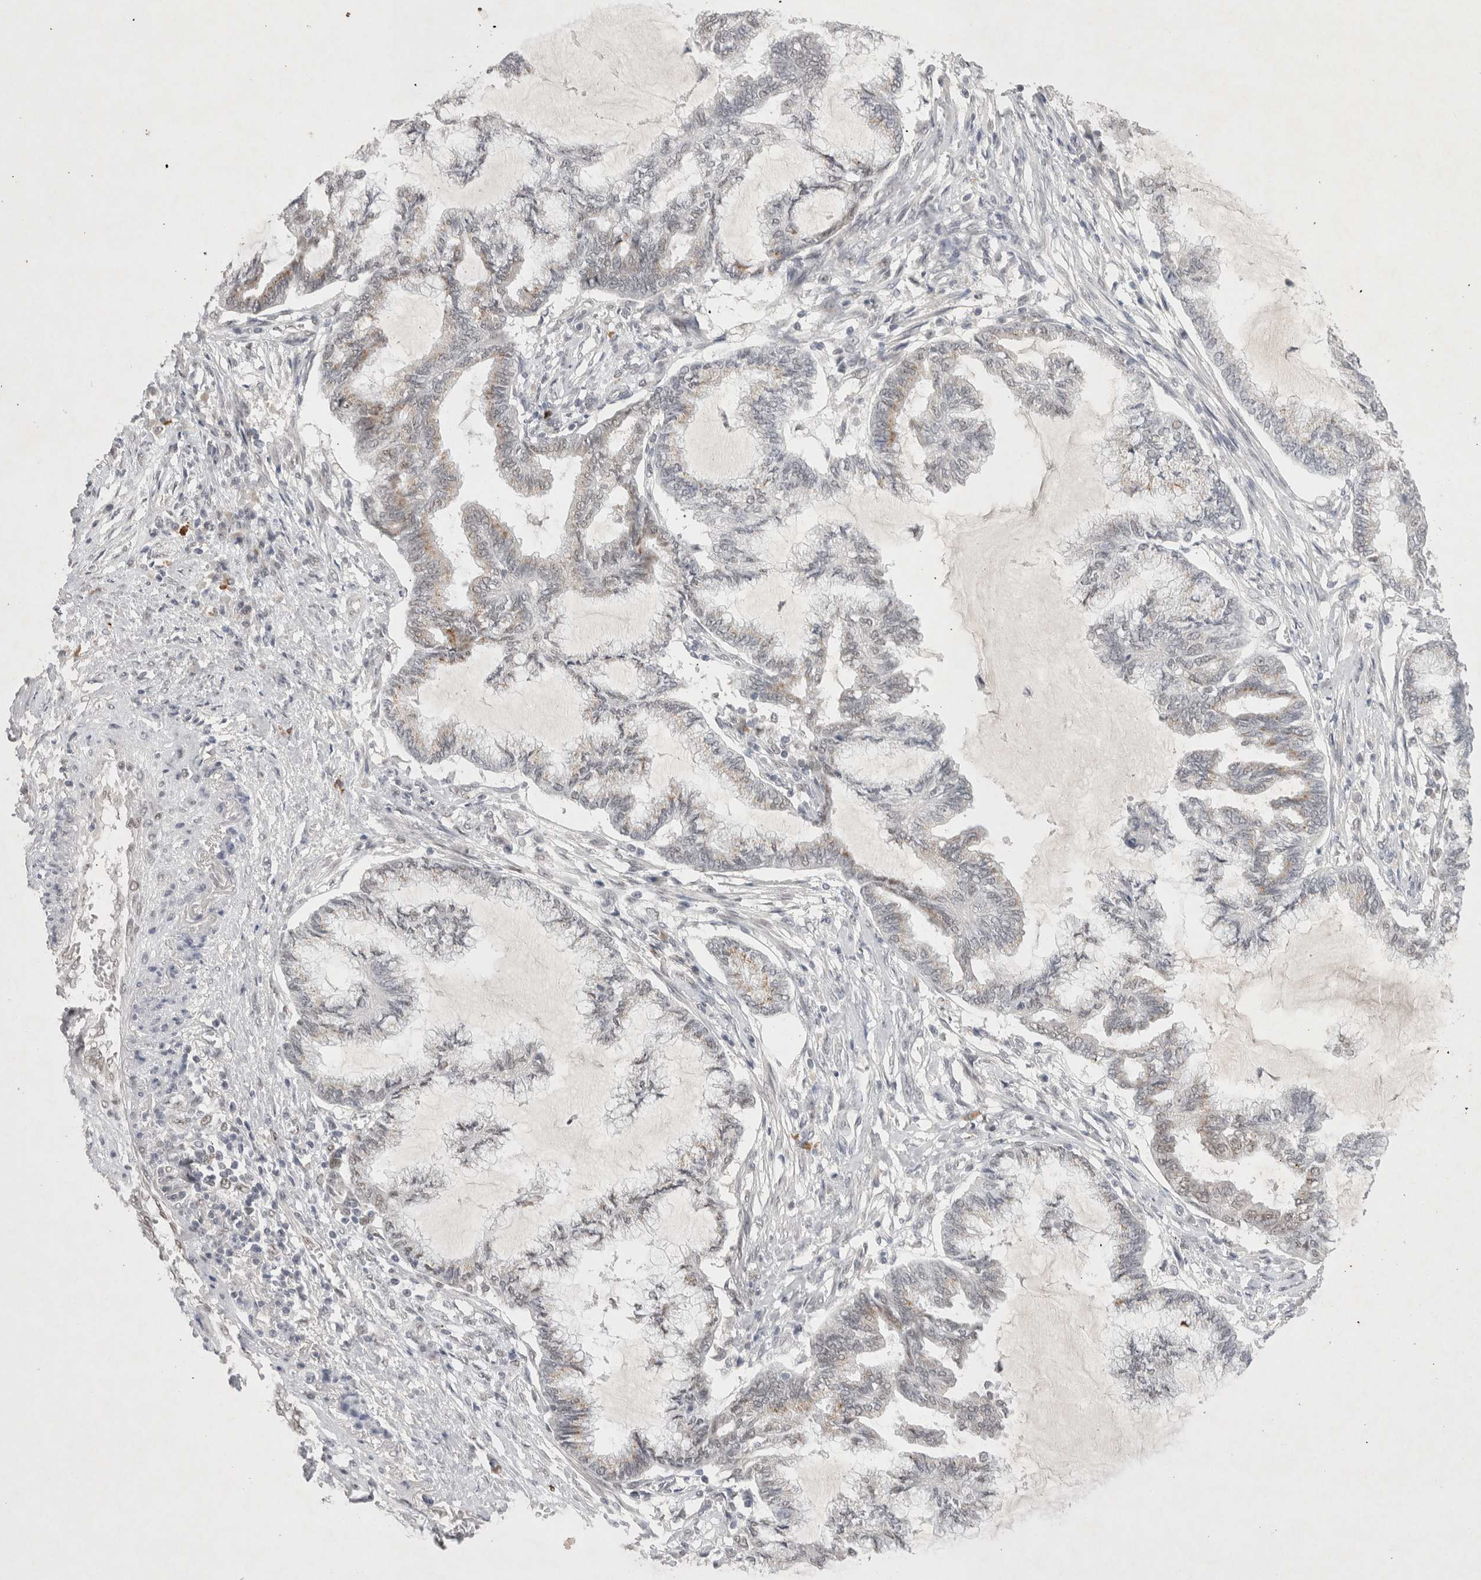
{"staining": {"intensity": "weak", "quantity": "<25%", "location": "cytoplasmic/membranous,nuclear"}, "tissue": "endometrial cancer", "cell_type": "Tumor cells", "image_type": "cancer", "snomed": [{"axis": "morphology", "description": "Adenocarcinoma, NOS"}, {"axis": "topography", "description": "Endometrium"}], "caption": "Immunohistochemistry photomicrograph of neoplastic tissue: endometrial cancer stained with DAB shows no significant protein positivity in tumor cells.", "gene": "RECQL4", "patient": {"sex": "female", "age": 86}}